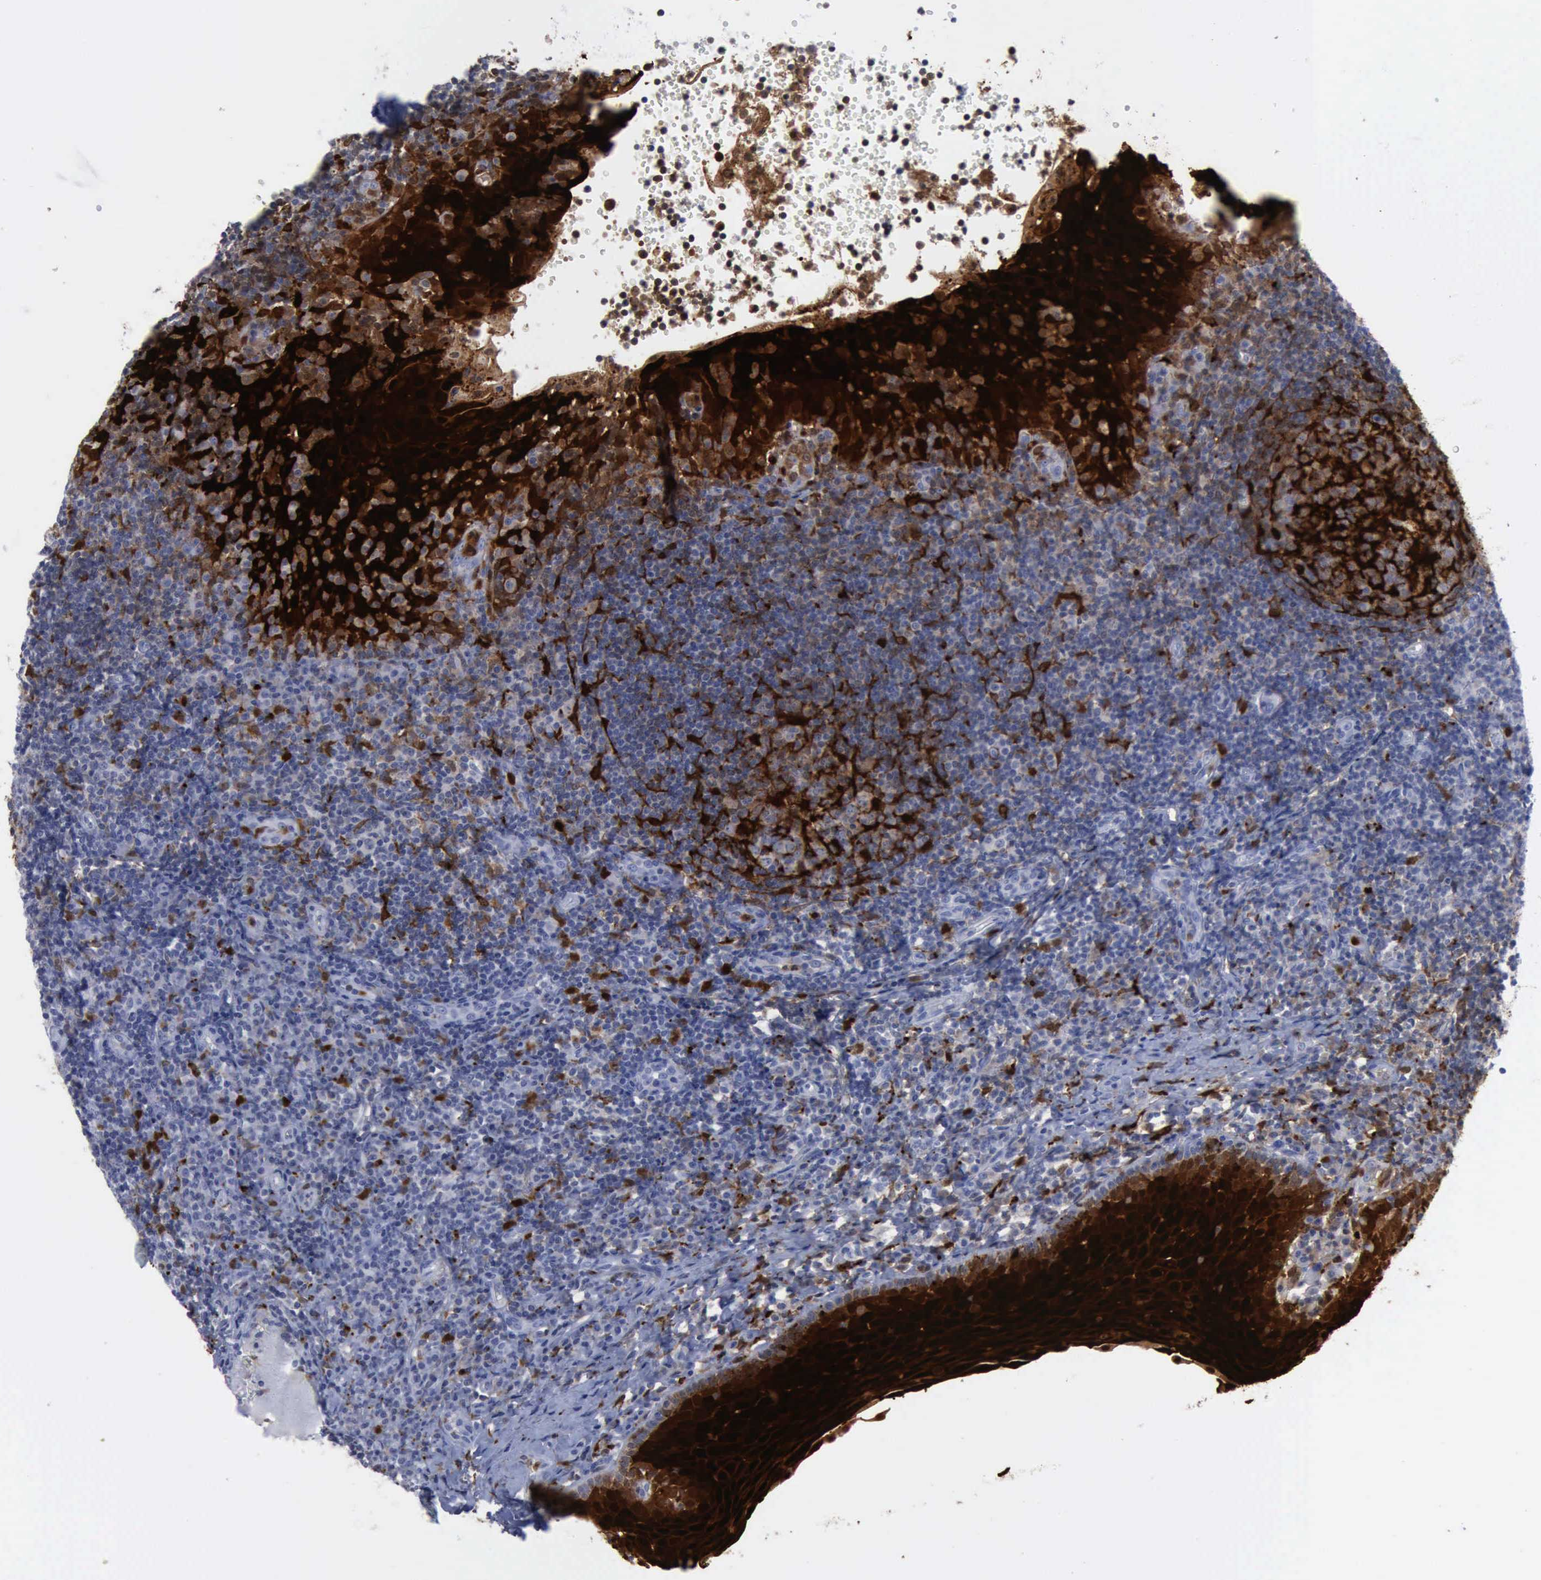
{"staining": {"intensity": "strong", "quantity": ">75%", "location": "cytoplasmic/membranous"}, "tissue": "tonsil", "cell_type": "Germinal center cells", "image_type": "normal", "snomed": [{"axis": "morphology", "description": "Normal tissue, NOS"}, {"axis": "topography", "description": "Tonsil"}], "caption": "Strong cytoplasmic/membranous protein staining is seen in approximately >75% of germinal center cells in tonsil.", "gene": "CSTA", "patient": {"sex": "female", "age": 40}}